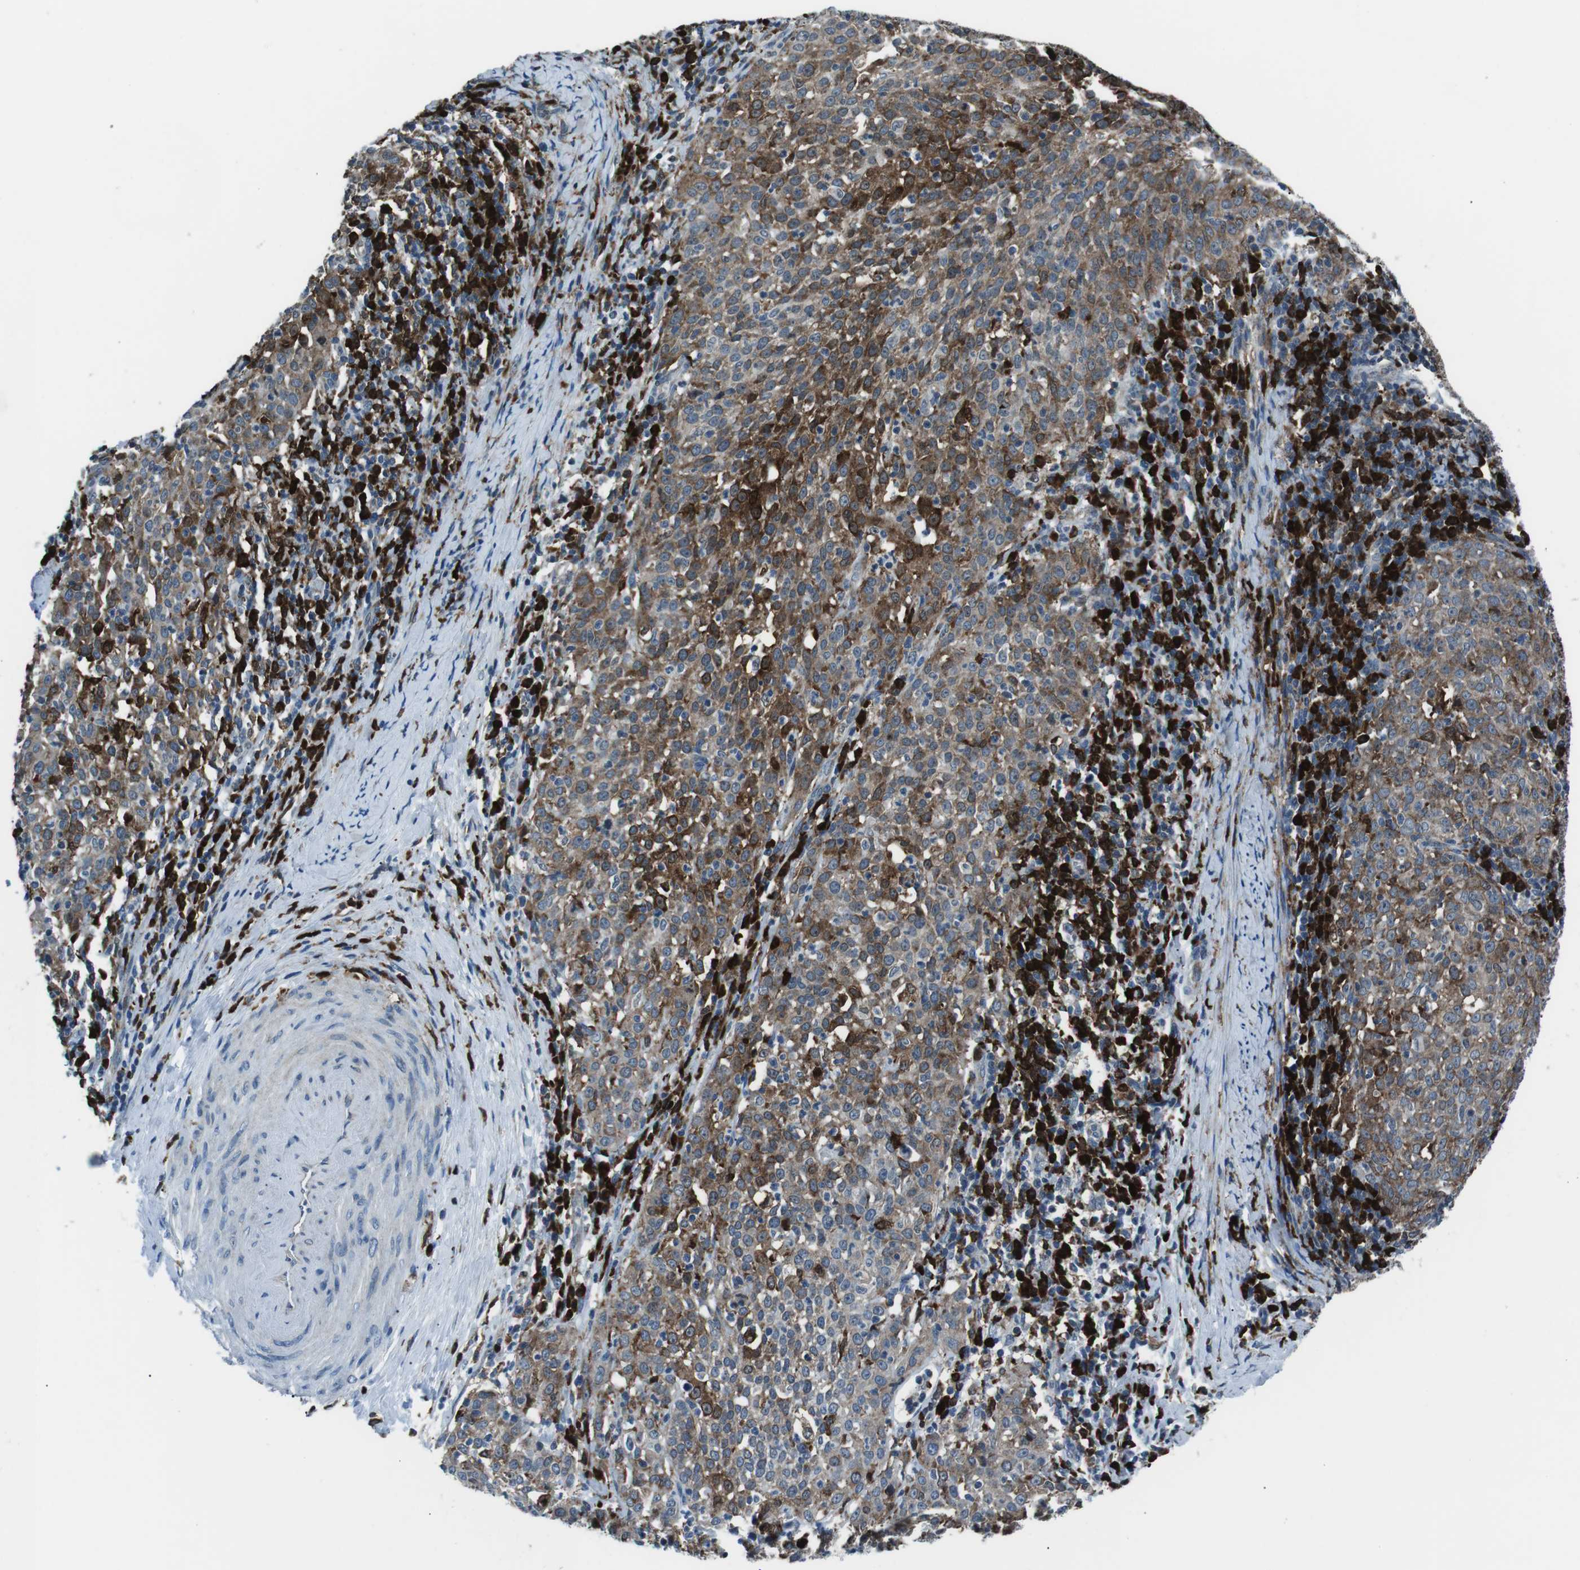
{"staining": {"intensity": "moderate", "quantity": ">75%", "location": "cytoplasmic/membranous"}, "tissue": "cervical cancer", "cell_type": "Tumor cells", "image_type": "cancer", "snomed": [{"axis": "morphology", "description": "Squamous cell carcinoma, NOS"}, {"axis": "topography", "description": "Cervix"}], "caption": "A brown stain highlights moderate cytoplasmic/membranous positivity of a protein in cervical cancer (squamous cell carcinoma) tumor cells.", "gene": "BLNK", "patient": {"sex": "female", "age": 51}}